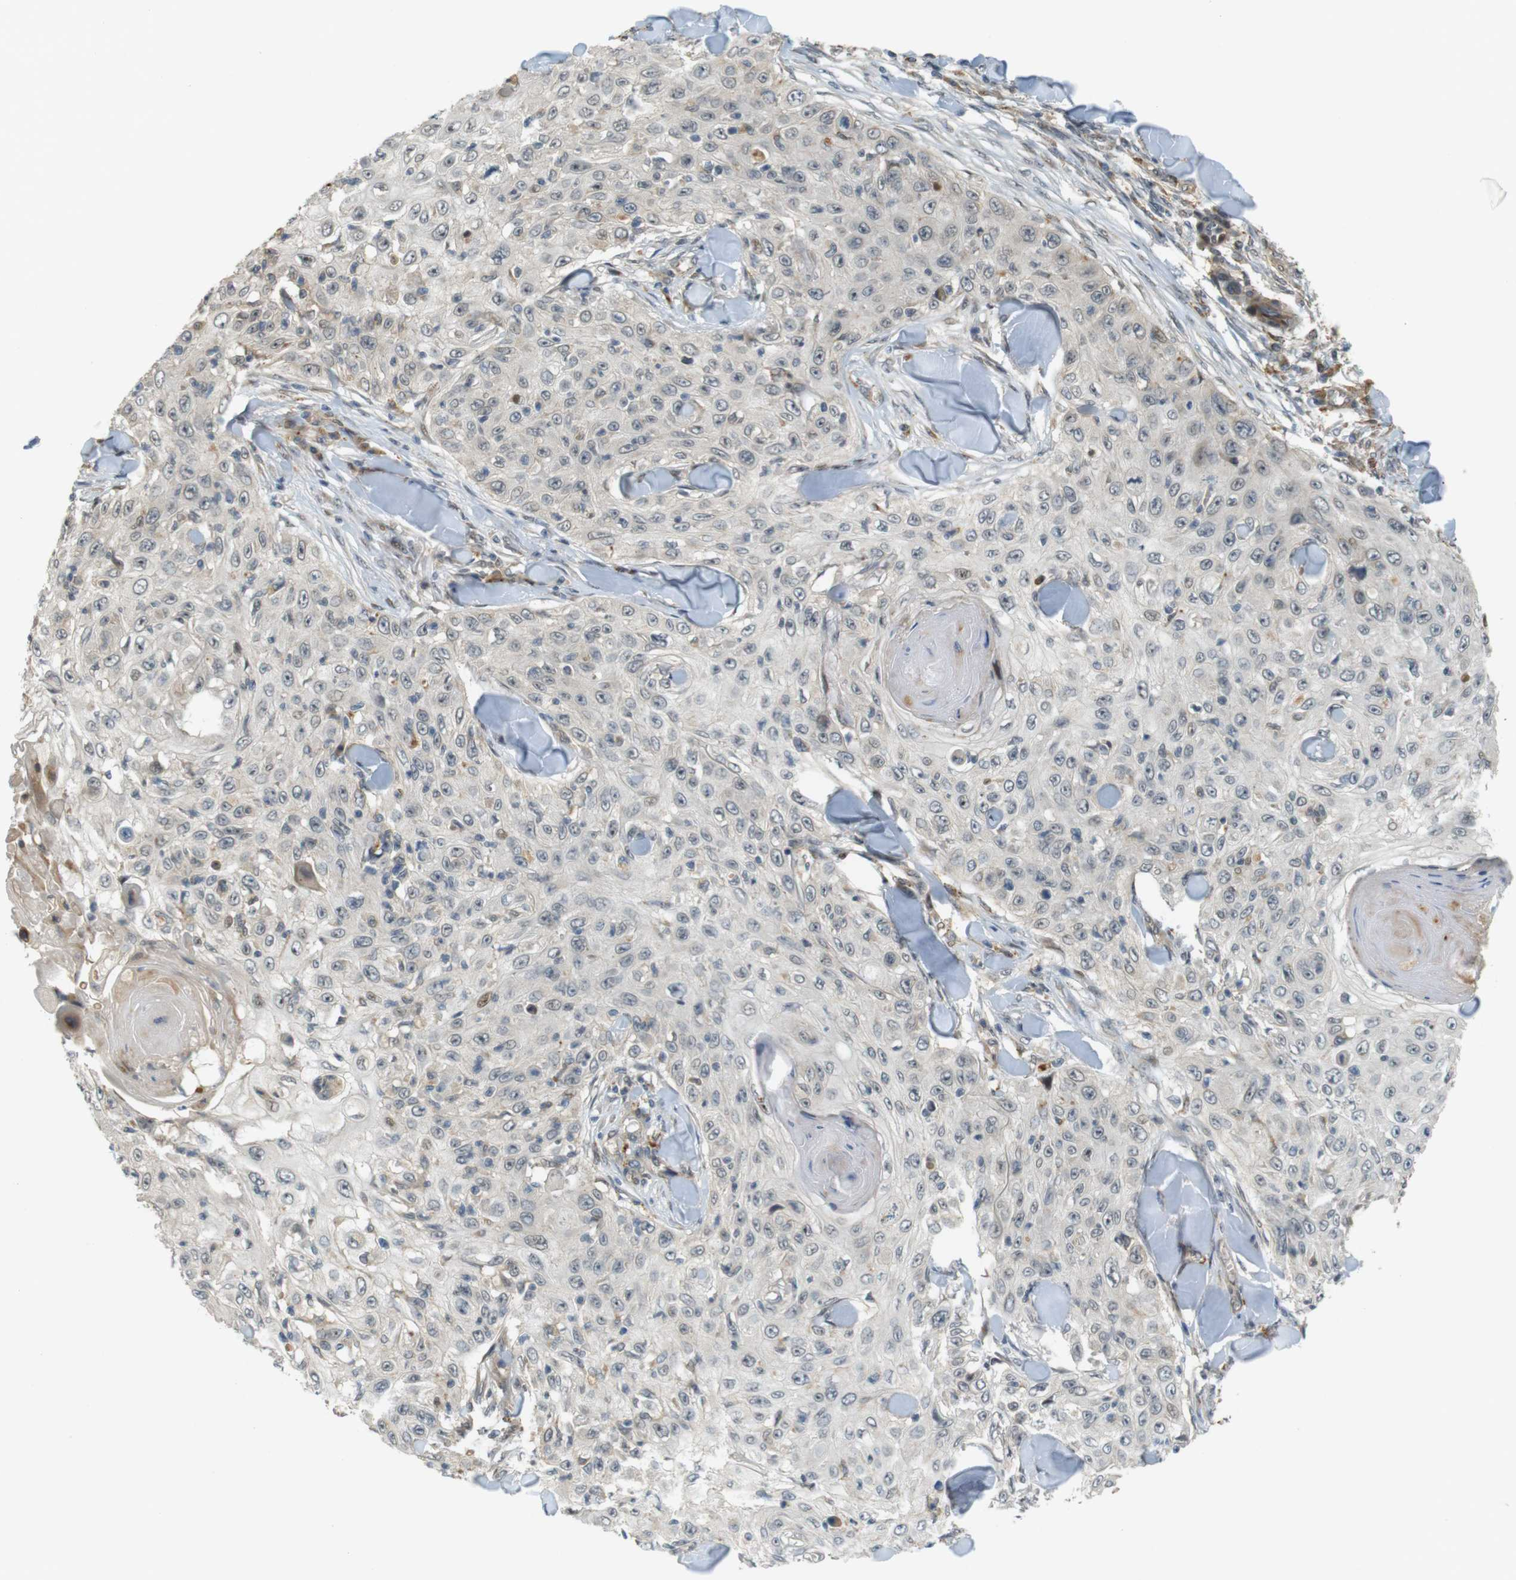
{"staining": {"intensity": "negative", "quantity": "none", "location": "none"}, "tissue": "skin cancer", "cell_type": "Tumor cells", "image_type": "cancer", "snomed": [{"axis": "morphology", "description": "Squamous cell carcinoma, NOS"}, {"axis": "topography", "description": "Skin"}], "caption": "This is an IHC image of skin cancer. There is no positivity in tumor cells.", "gene": "TSPAN9", "patient": {"sex": "male", "age": 86}}